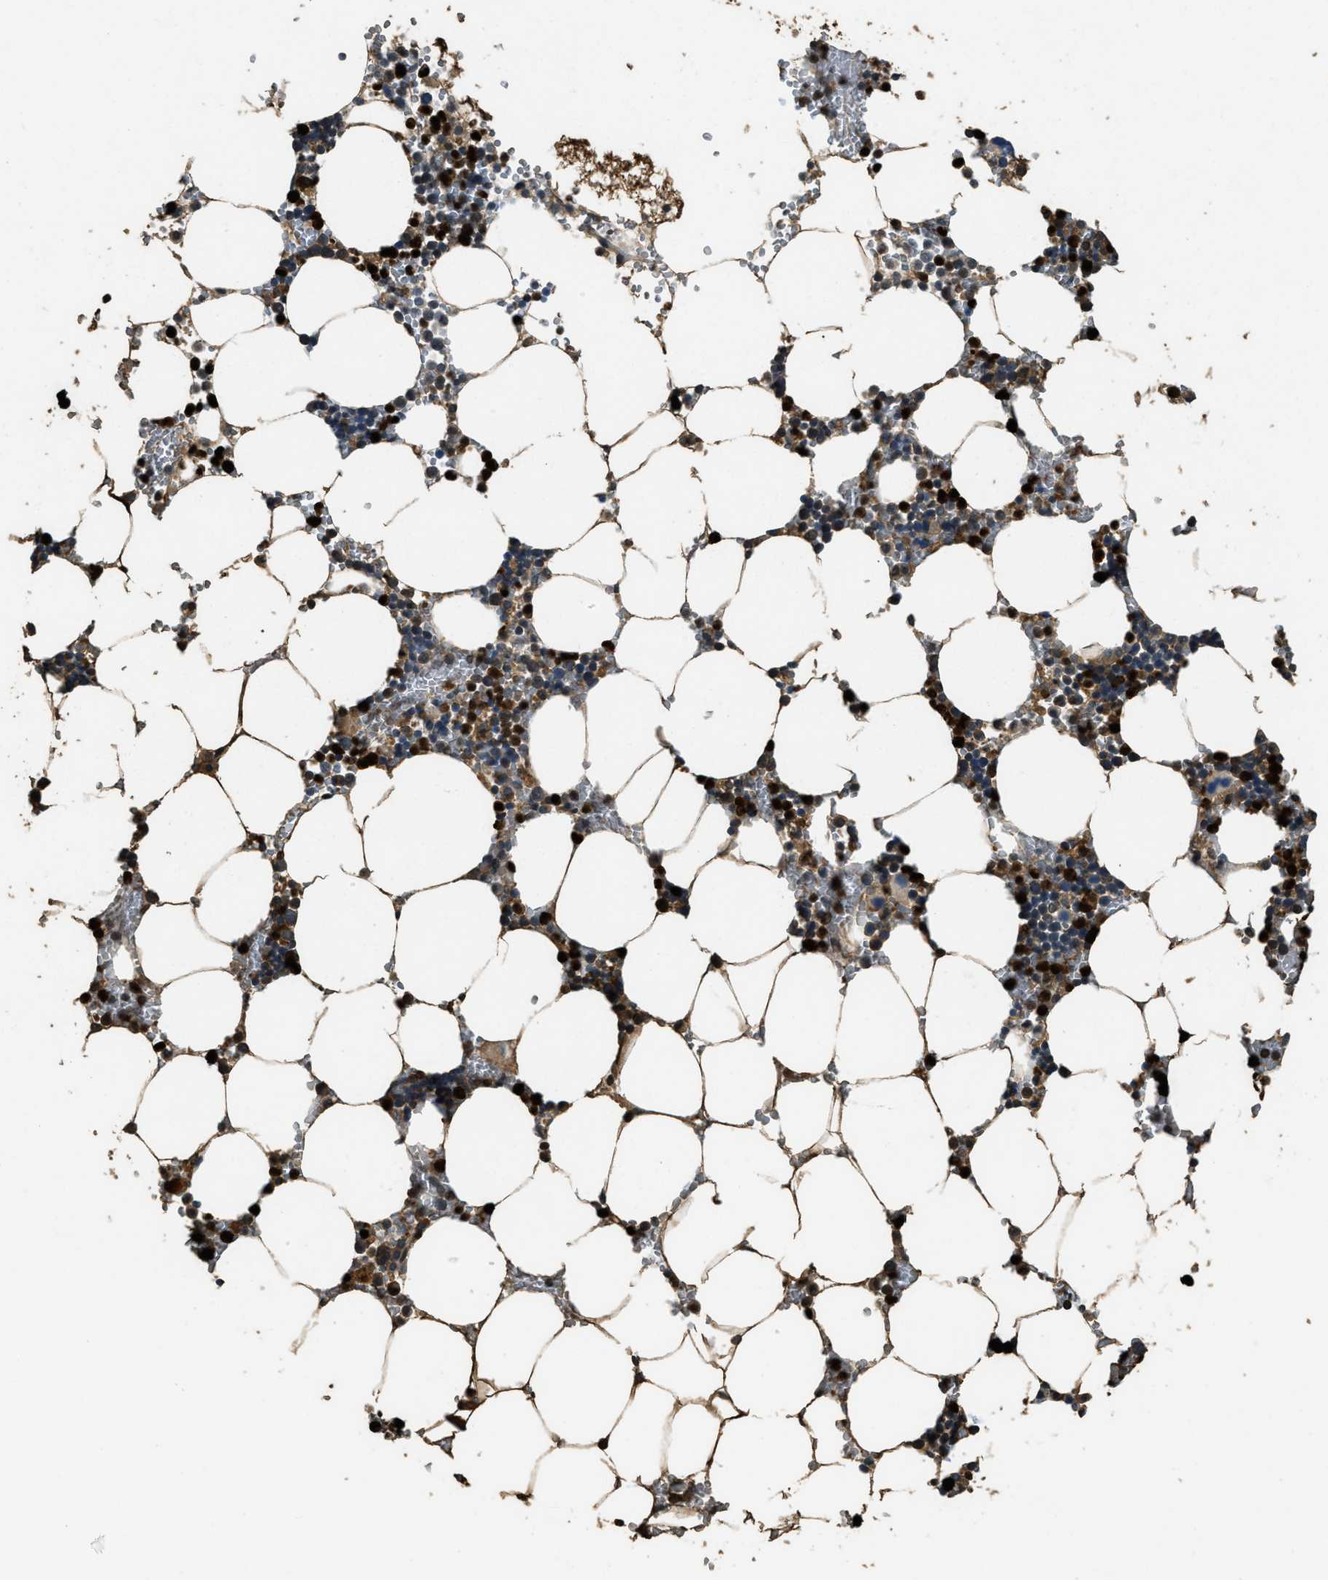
{"staining": {"intensity": "strong", "quantity": ">75%", "location": "cytoplasmic/membranous,nuclear"}, "tissue": "bone marrow", "cell_type": "Hematopoietic cells", "image_type": "normal", "snomed": [{"axis": "morphology", "description": "Normal tissue, NOS"}, {"axis": "topography", "description": "Bone marrow"}], "caption": "Immunohistochemistry (IHC) photomicrograph of unremarkable bone marrow stained for a protein (brown), which exhibits high levels of strong cytoplasmic/membranous,nuclear expression in about >75% of hematopoietic cells.", "gene": "RNF141", "patient": {"sex": "male", "age": 70}}